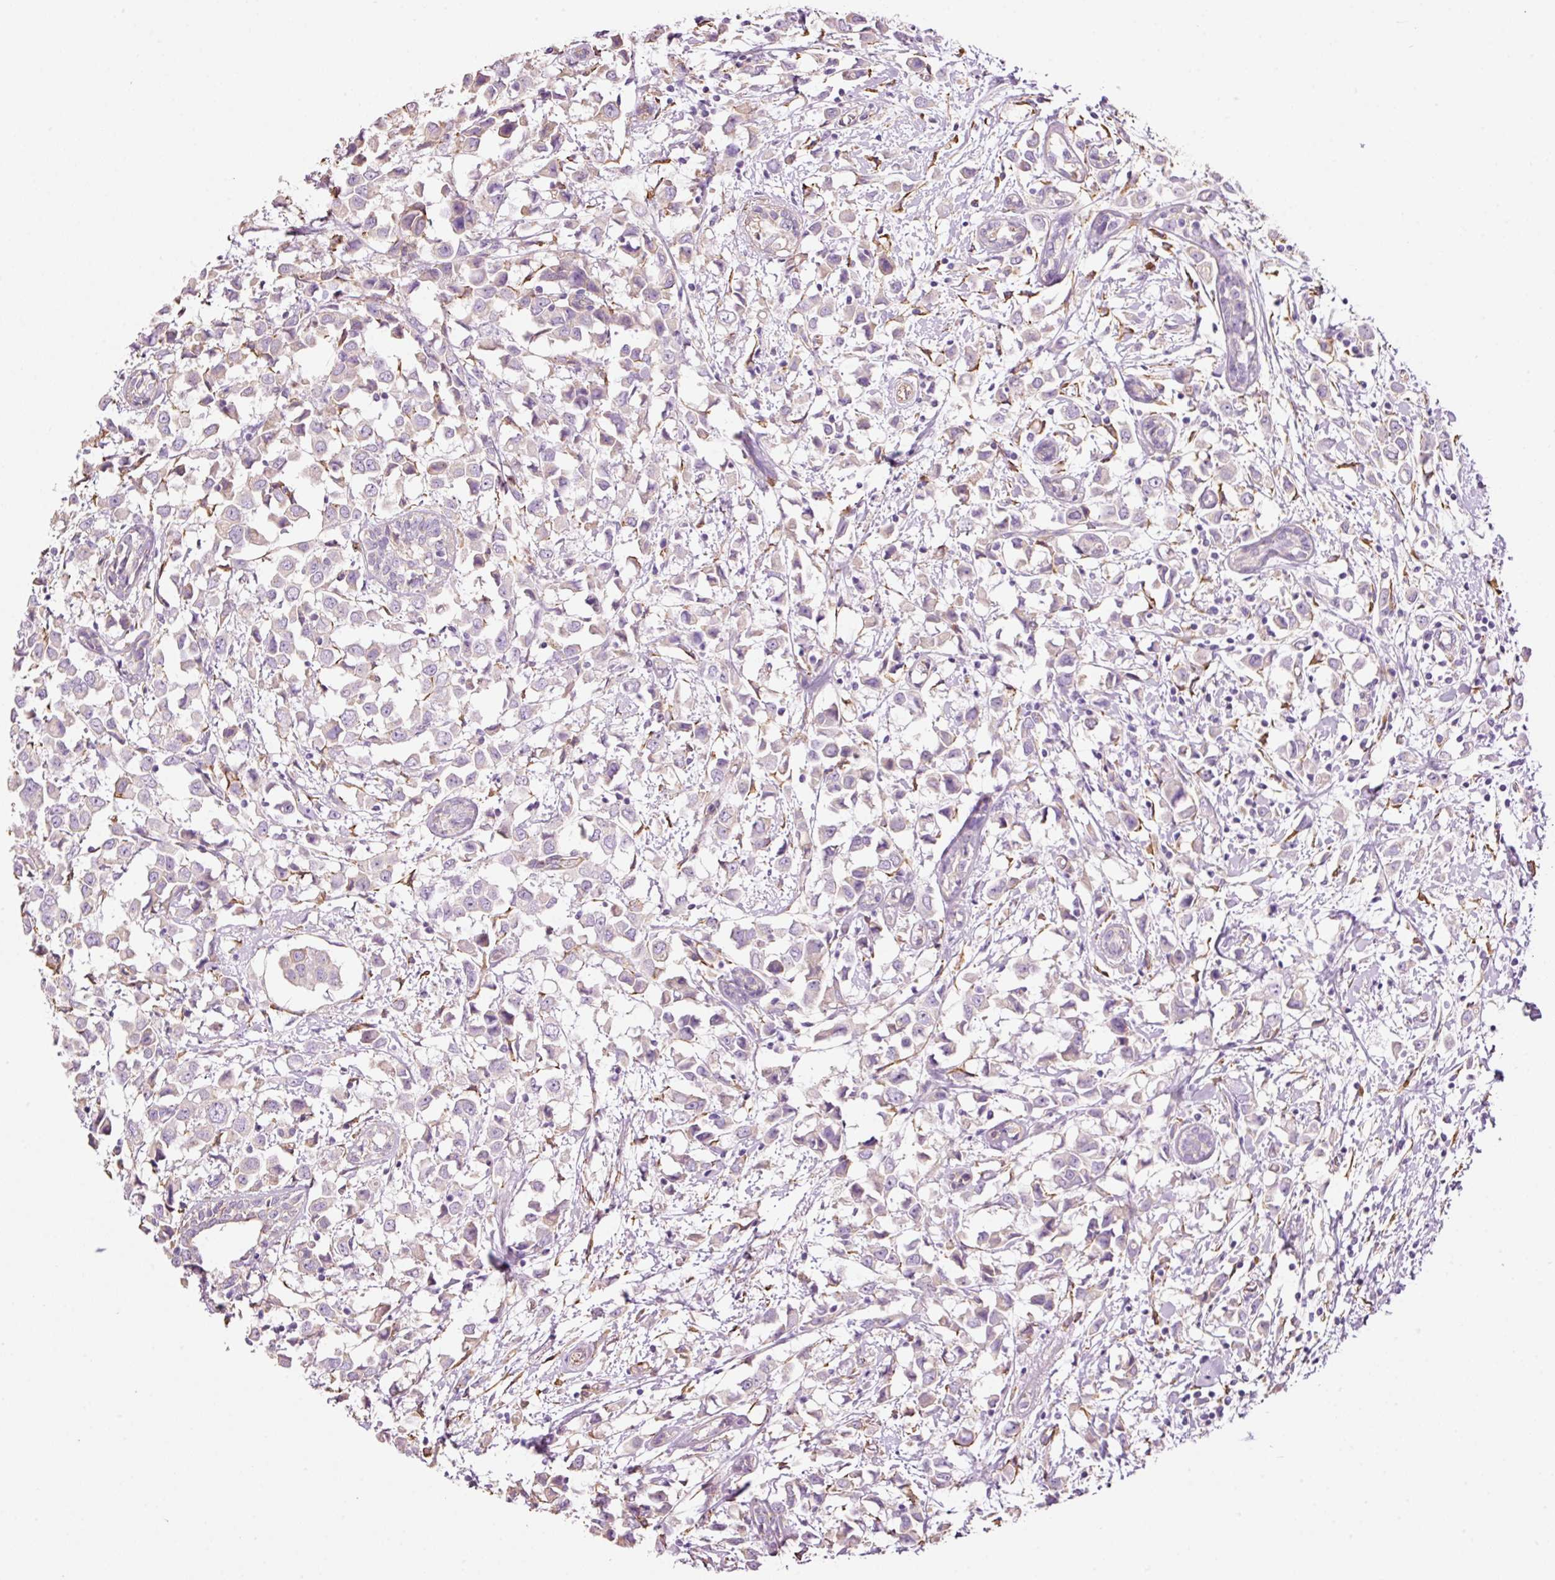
{"staining": {"intensity": "negative", "quantity": "none", "location": "none"}, "tissue": "breast cancer", "cell_type": "Tumor cells", "image_type": "cancer", "snomed": [{"axis": "morphology", "description": "Duct carcinoma"}, {"axis": "topography", "description": "Breast"}], "caption": "Tumor cells show no significant expression in breast cancer (intraductal carcinoma).", "gene": "GCG", "patient": {"sex": "female", "age": 61}}